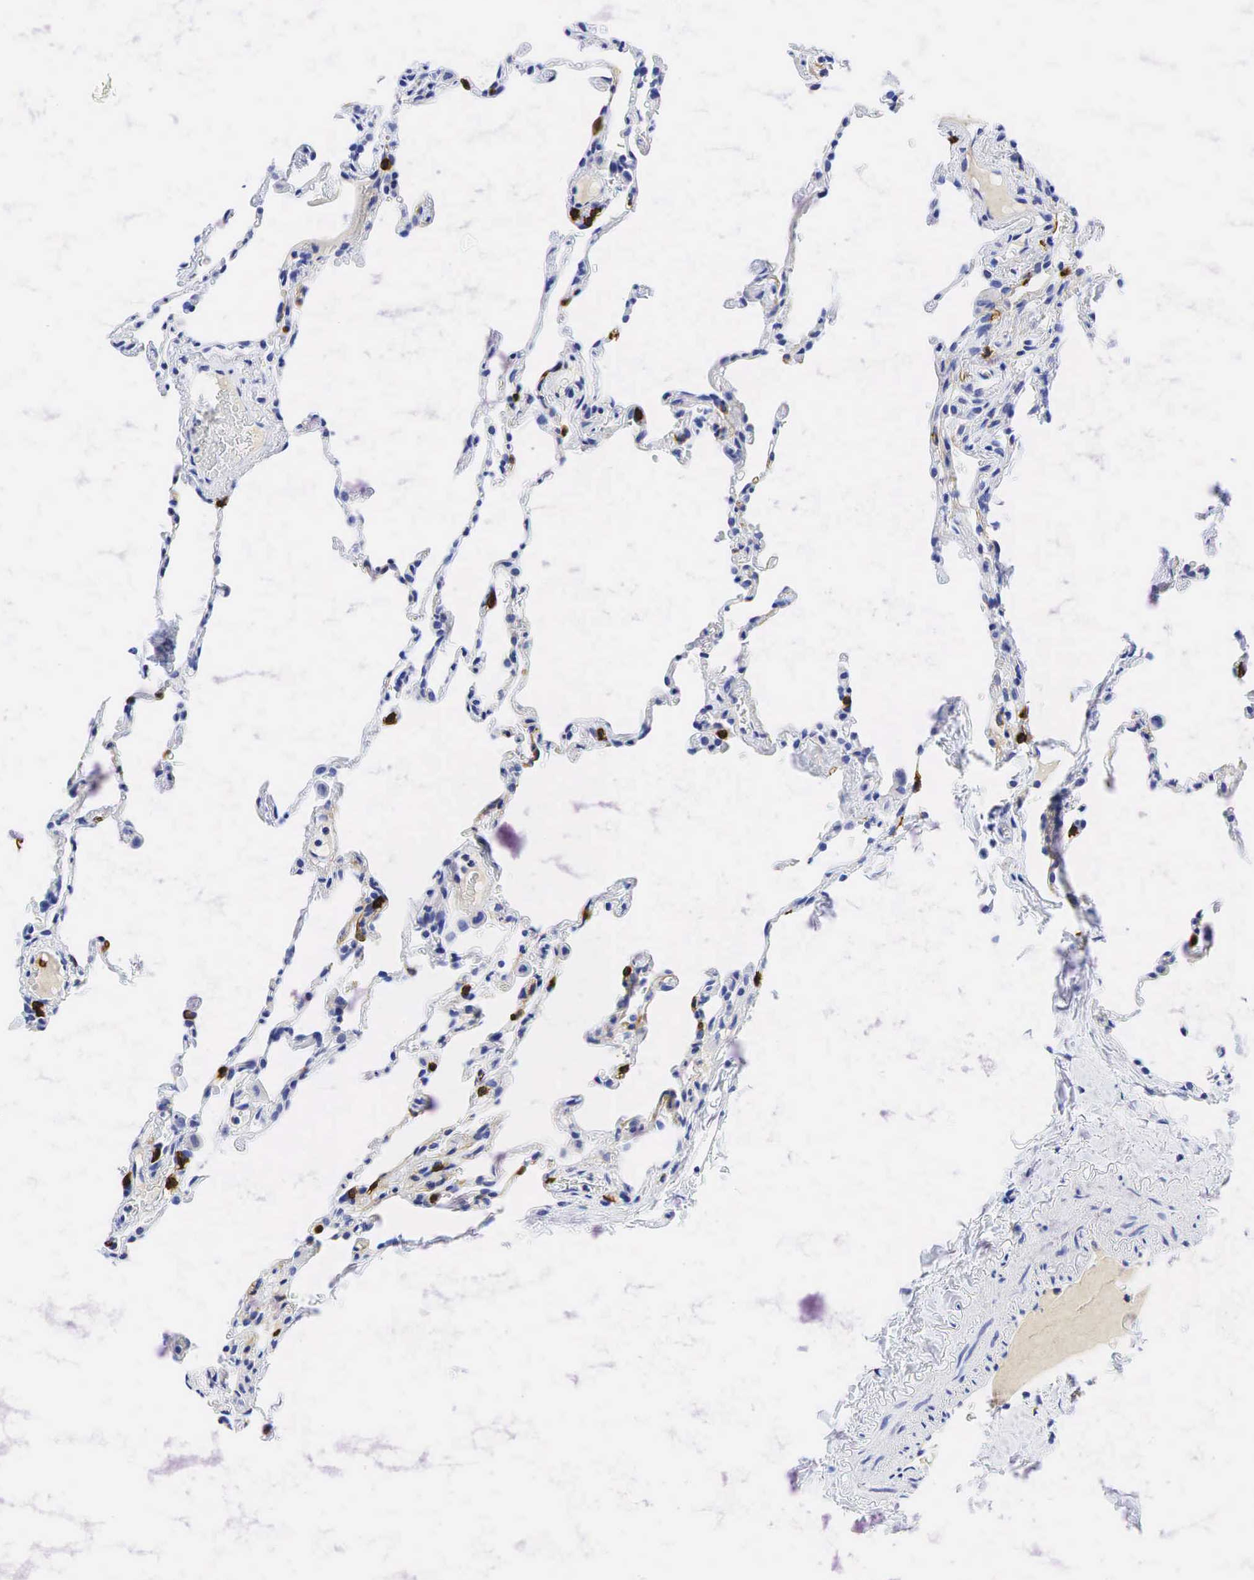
{"staining": {"intensity": "negative", "quantity": "none", "location": "none"}, "tissue": "lung", "cell_type": "Alveolar cells", "image_type": "normal", "snomed": [{"axis": "morphology", "description": "Normal tissue, NOS"}, {"axis": "topography", "description": "Lung"}], "caption": "DAB immunohistochemical staining of unremarkable human lung exhibits no significant staining in alveolar cells.", "gene": "CD8A", "patient": {"sex": "female", "age": 61}}